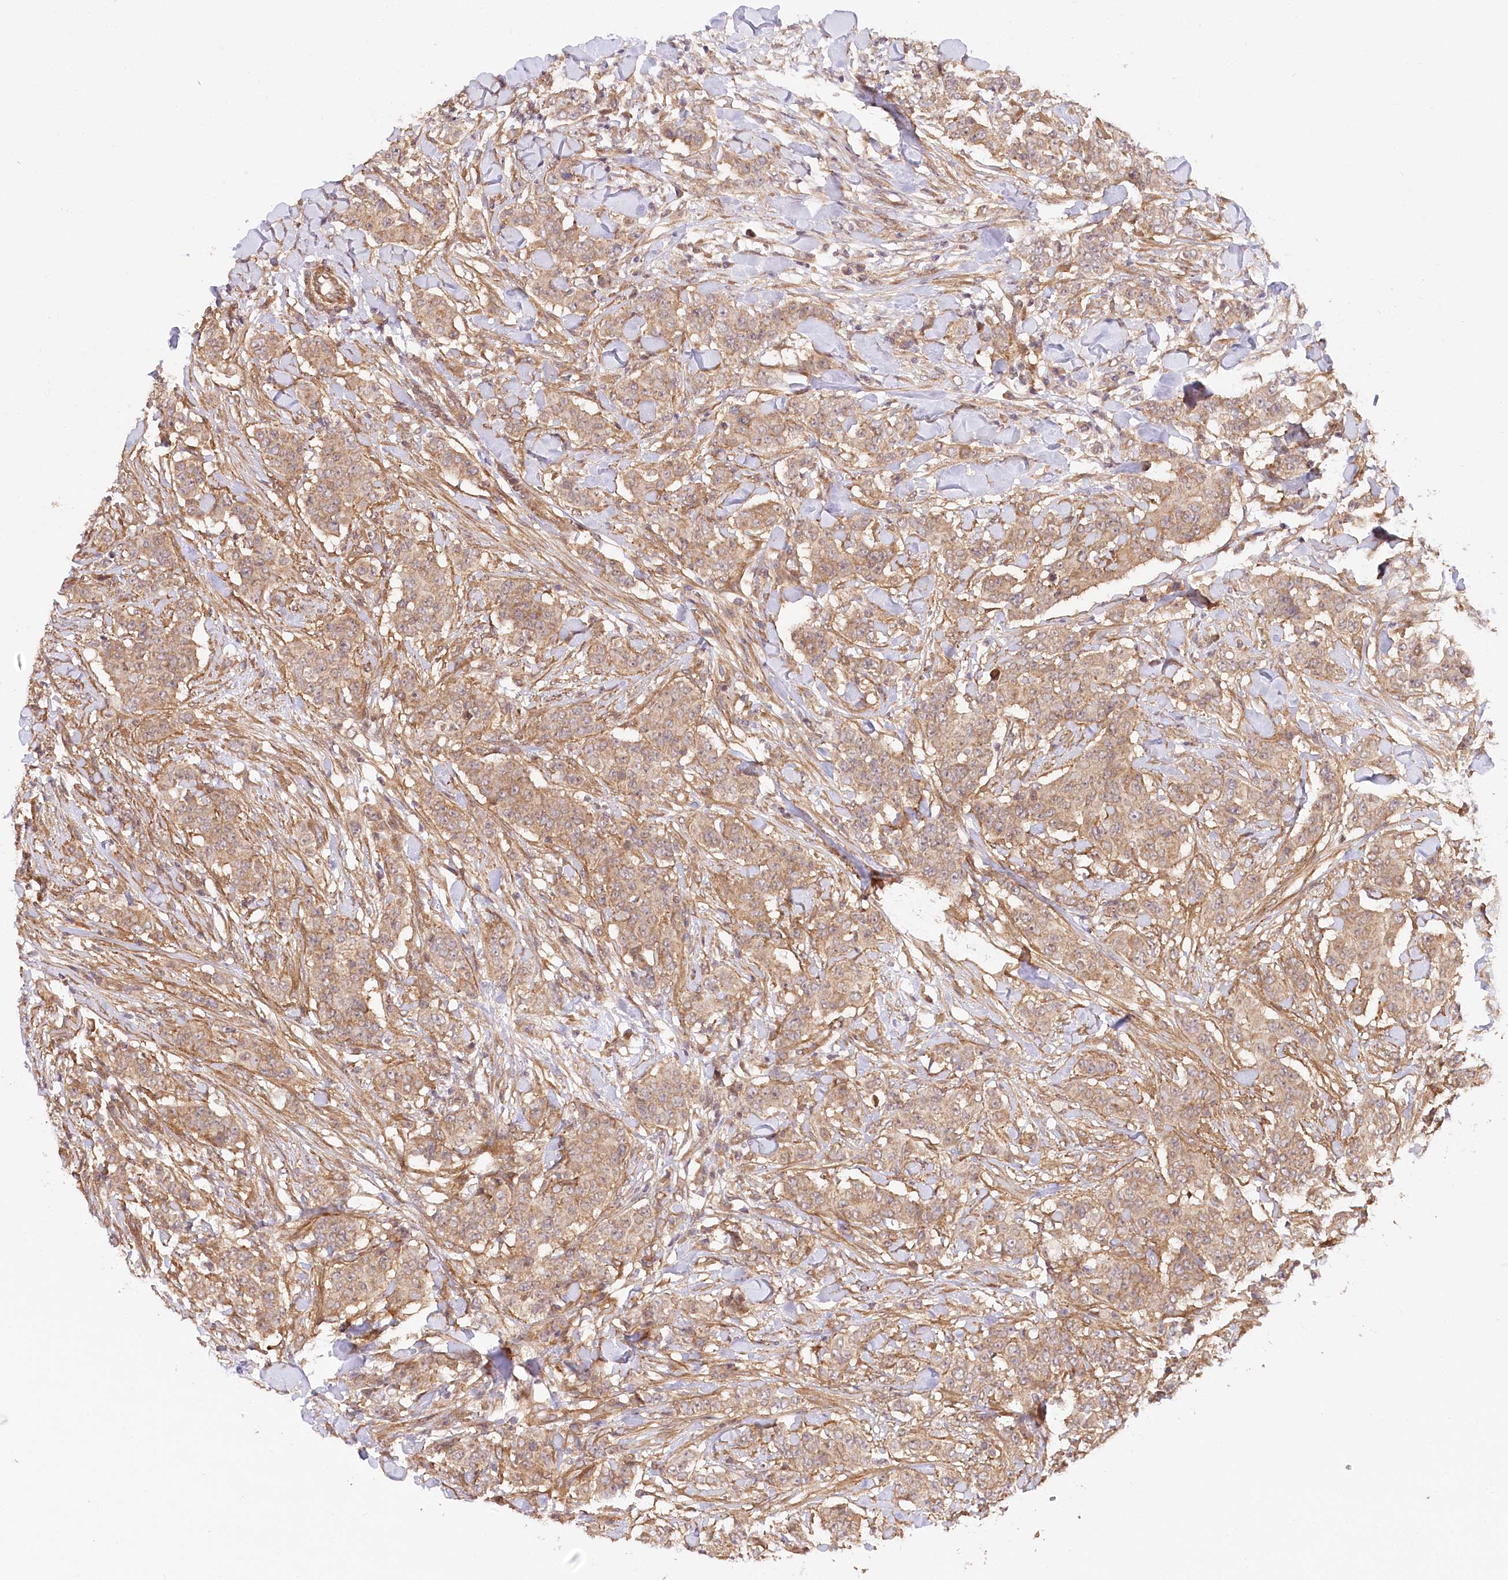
{"staining": {"intensity": "weak", "quantity": ">75%", "location": "cytoplasmic/membranous"}, "tissue": "breast cancer", "cell_type": "Tumor cells", "image_type": "cancer", "snomed": [{"axis": "morphology", "description": "Duct carcinoma"}, {"axis": "topography", "description": "Breast"}], "caption": "Protein expression analysis of human breast infiltrating ductal carcinoma reveals weak cytoplasmic/membranous positivity in approximately >75% of tumor cells.", "gene": "CEP70", "patient": {"sex": "female", "age": 40}}